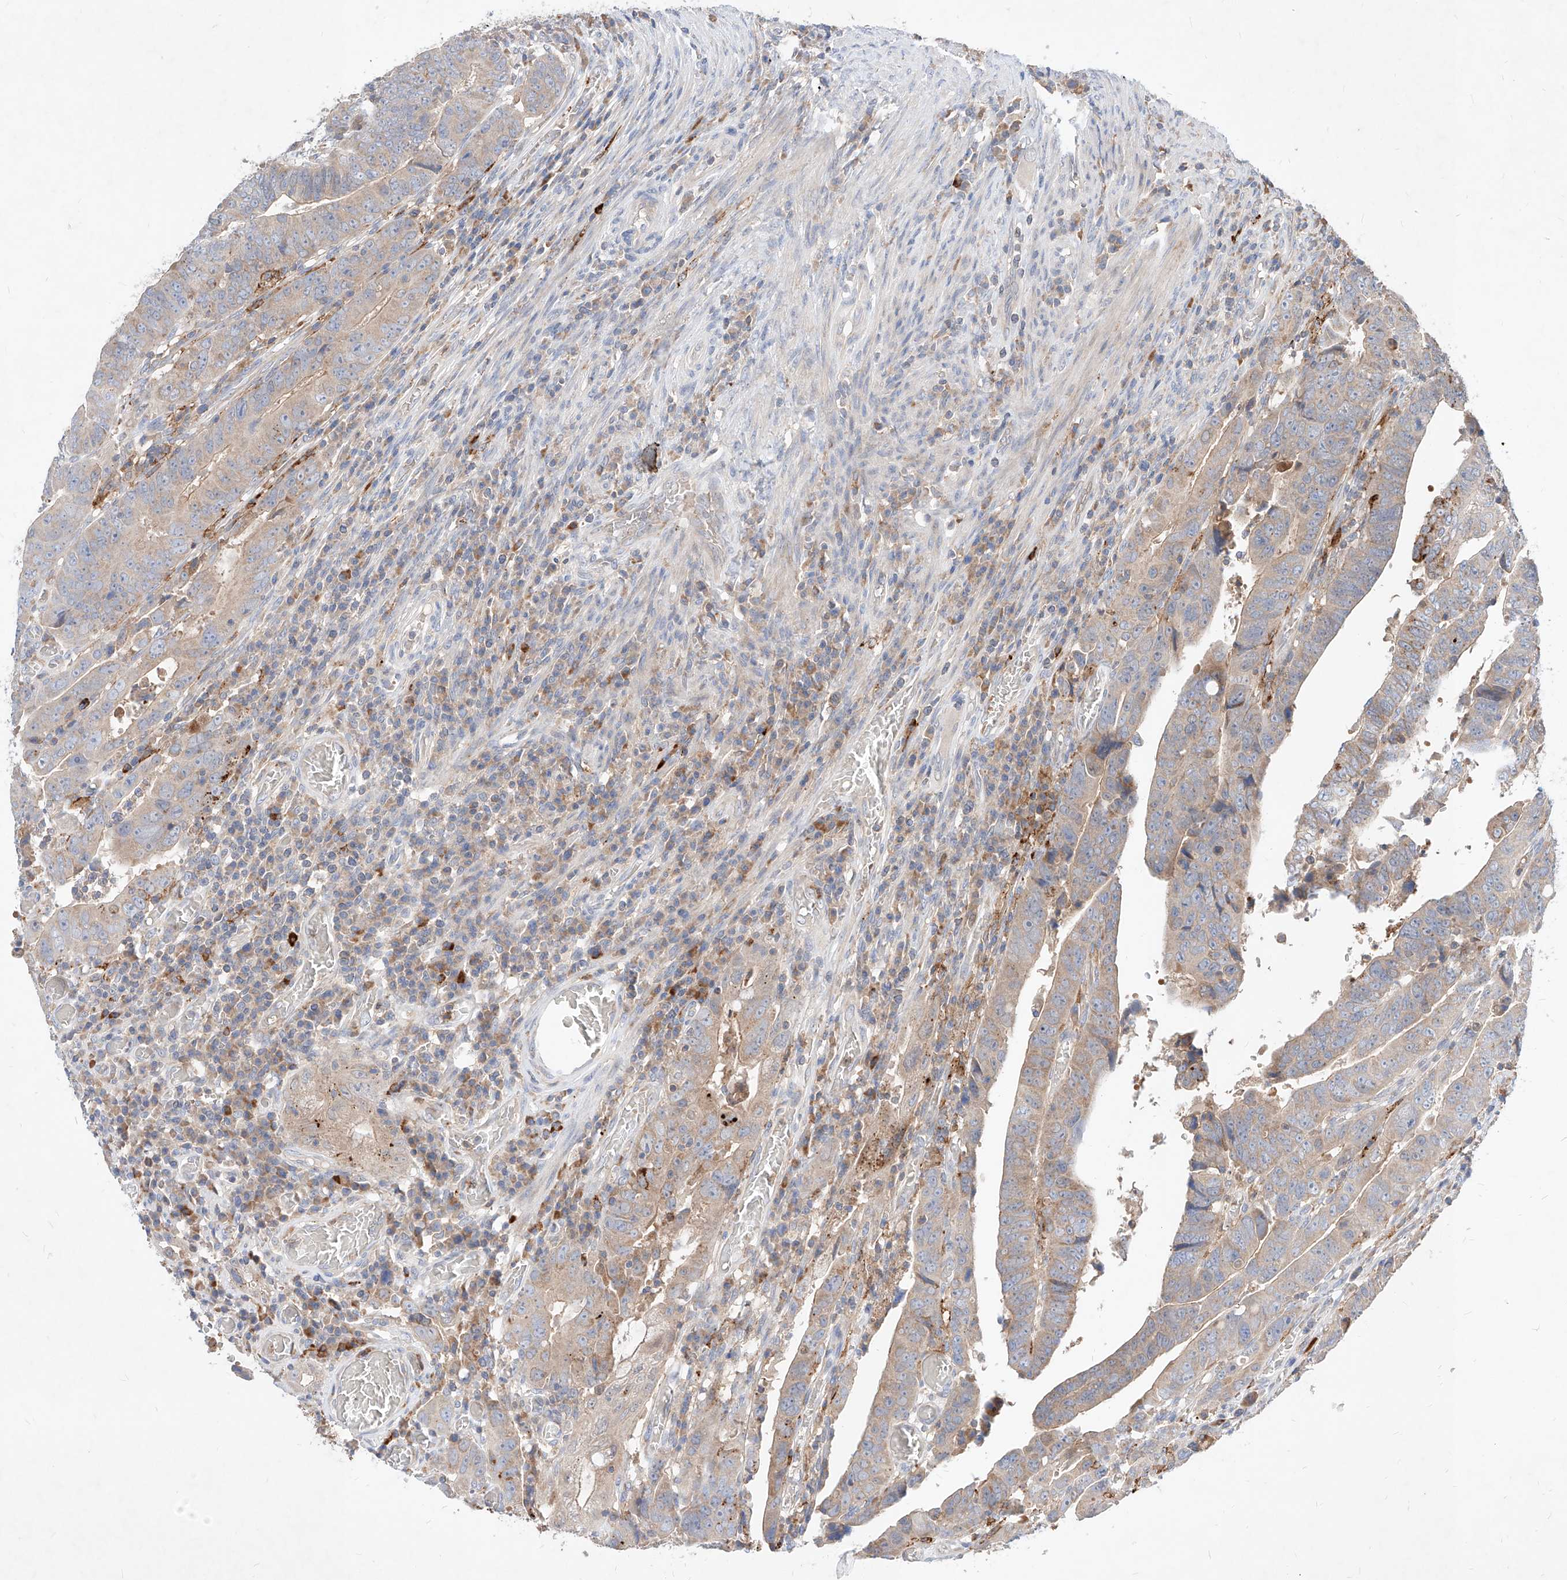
{"staining": {"intensity": "weak", "quantity": "25%-75%", "location": "cytoplasmic/membranous"}, "tissue": "colorectal cancer", "cell_type": "Tumor cells", "image_type": "cancer", "snomed": [{"axis": "morphology", "description": "Normal tissue, NOS"}, {"axis": "morphology", "description": "Adenocarcinoma, NOS"}, {"axis": "topography", "description": "Rectum"}], "caption": "Colorectal cancer tissue demonstrates weak cytoplasmic/membranous staining in about 25%-75% of tumor cells", "gene": "TSNAX", "patient": {"sex": "female", "age": 65}}